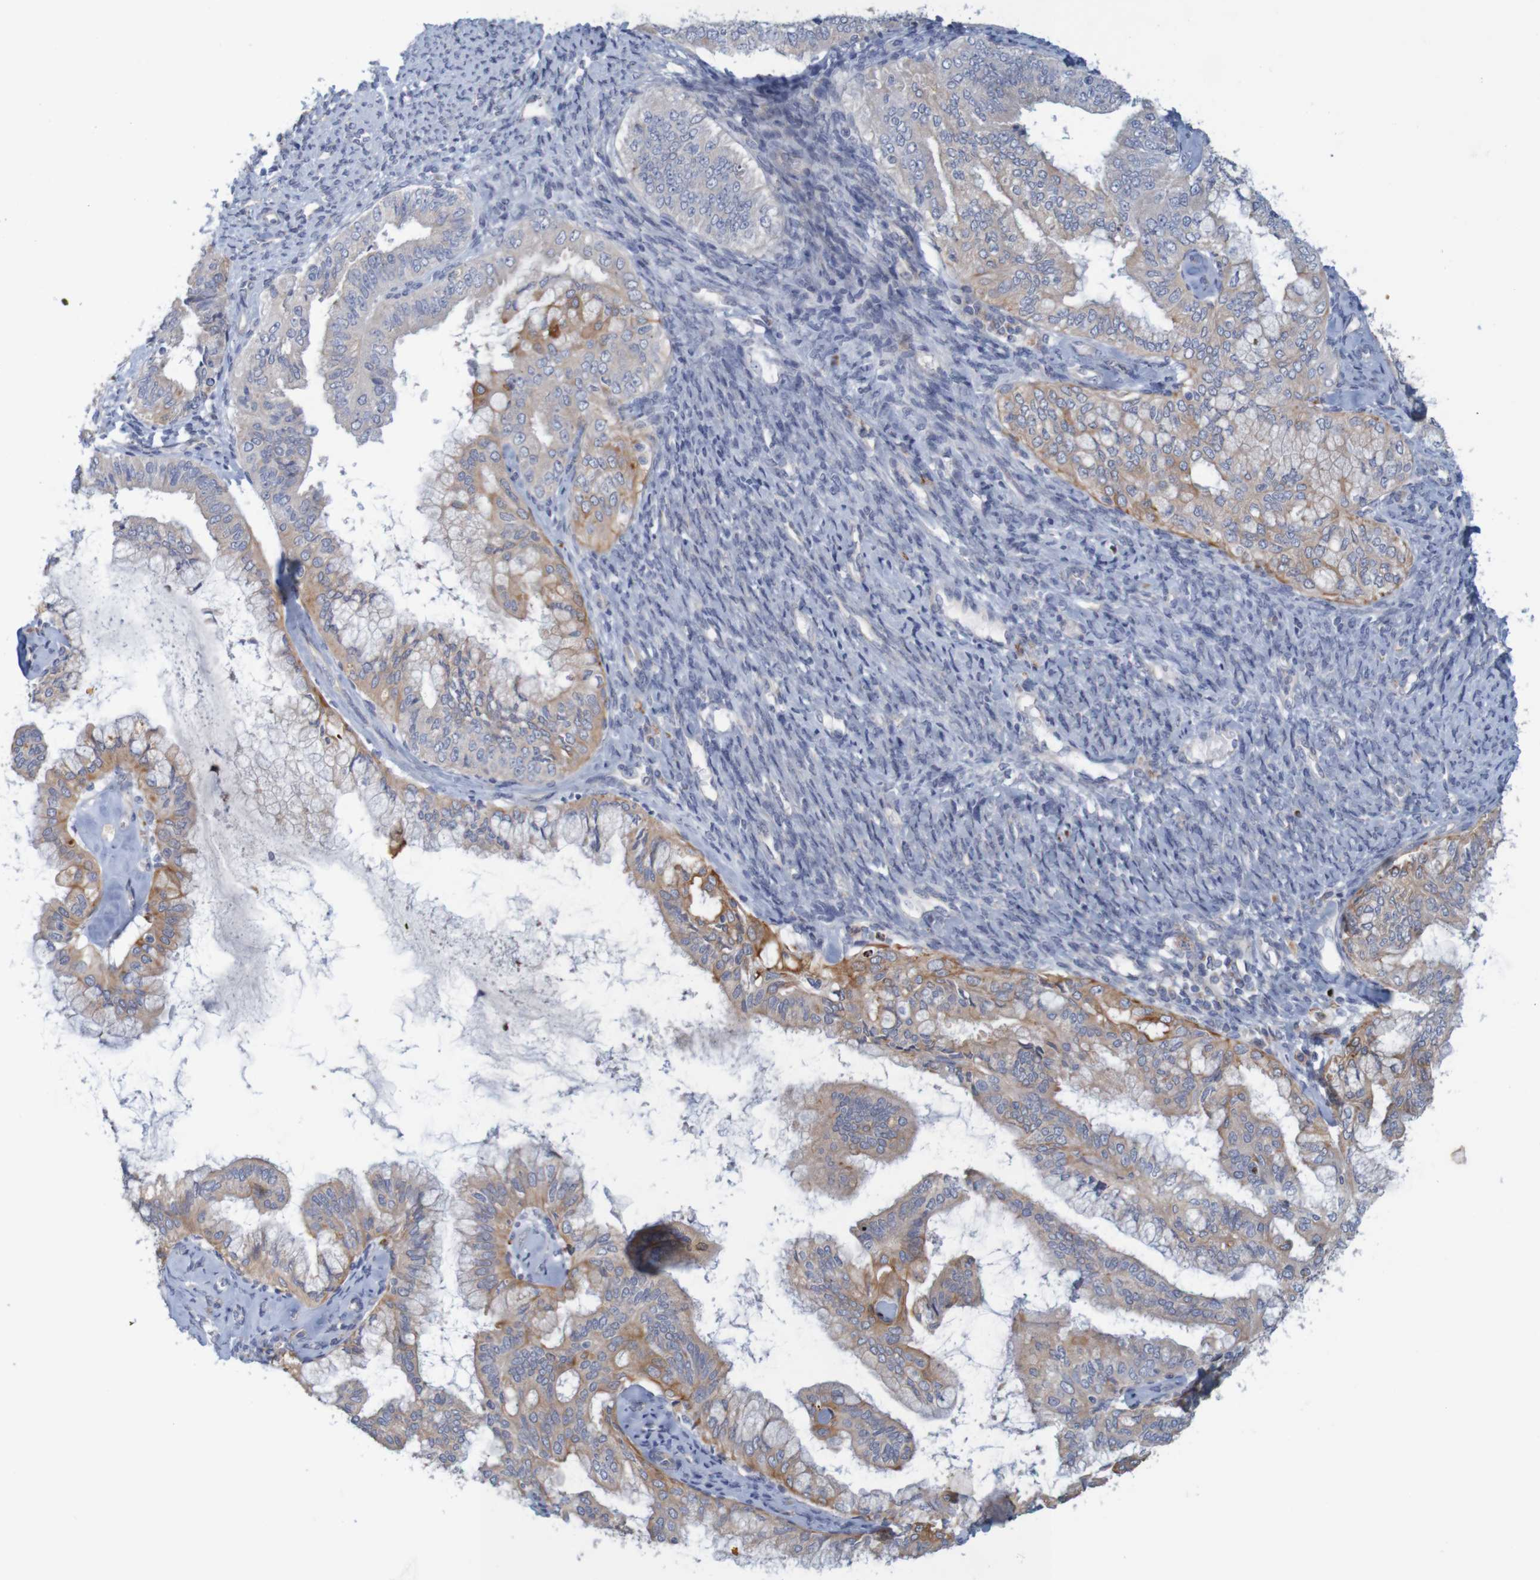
{"staining": {"intensity": "moderate", "quantity": "<25%", "location": "cytoplasmic/membranous"}, "tissue": "endometrial cancer", "cell_type": "Tumor cells", "image_type": "cancer", "snomed": [{"axis": "morphology", "description": "Adenocarcinoma, NOS"}, {"axis": "topography", "description": "Endometrium"}], "caption": "Immunohistochemical staining of endometrial cancer (adenocarcinoma) demonstrates low levels of moderate cytoplasmic/membranous protein positivity in approximately <25% of tumor cells.", "gene": "KRT23", "patient": {"sex": "female", "age": 63}}